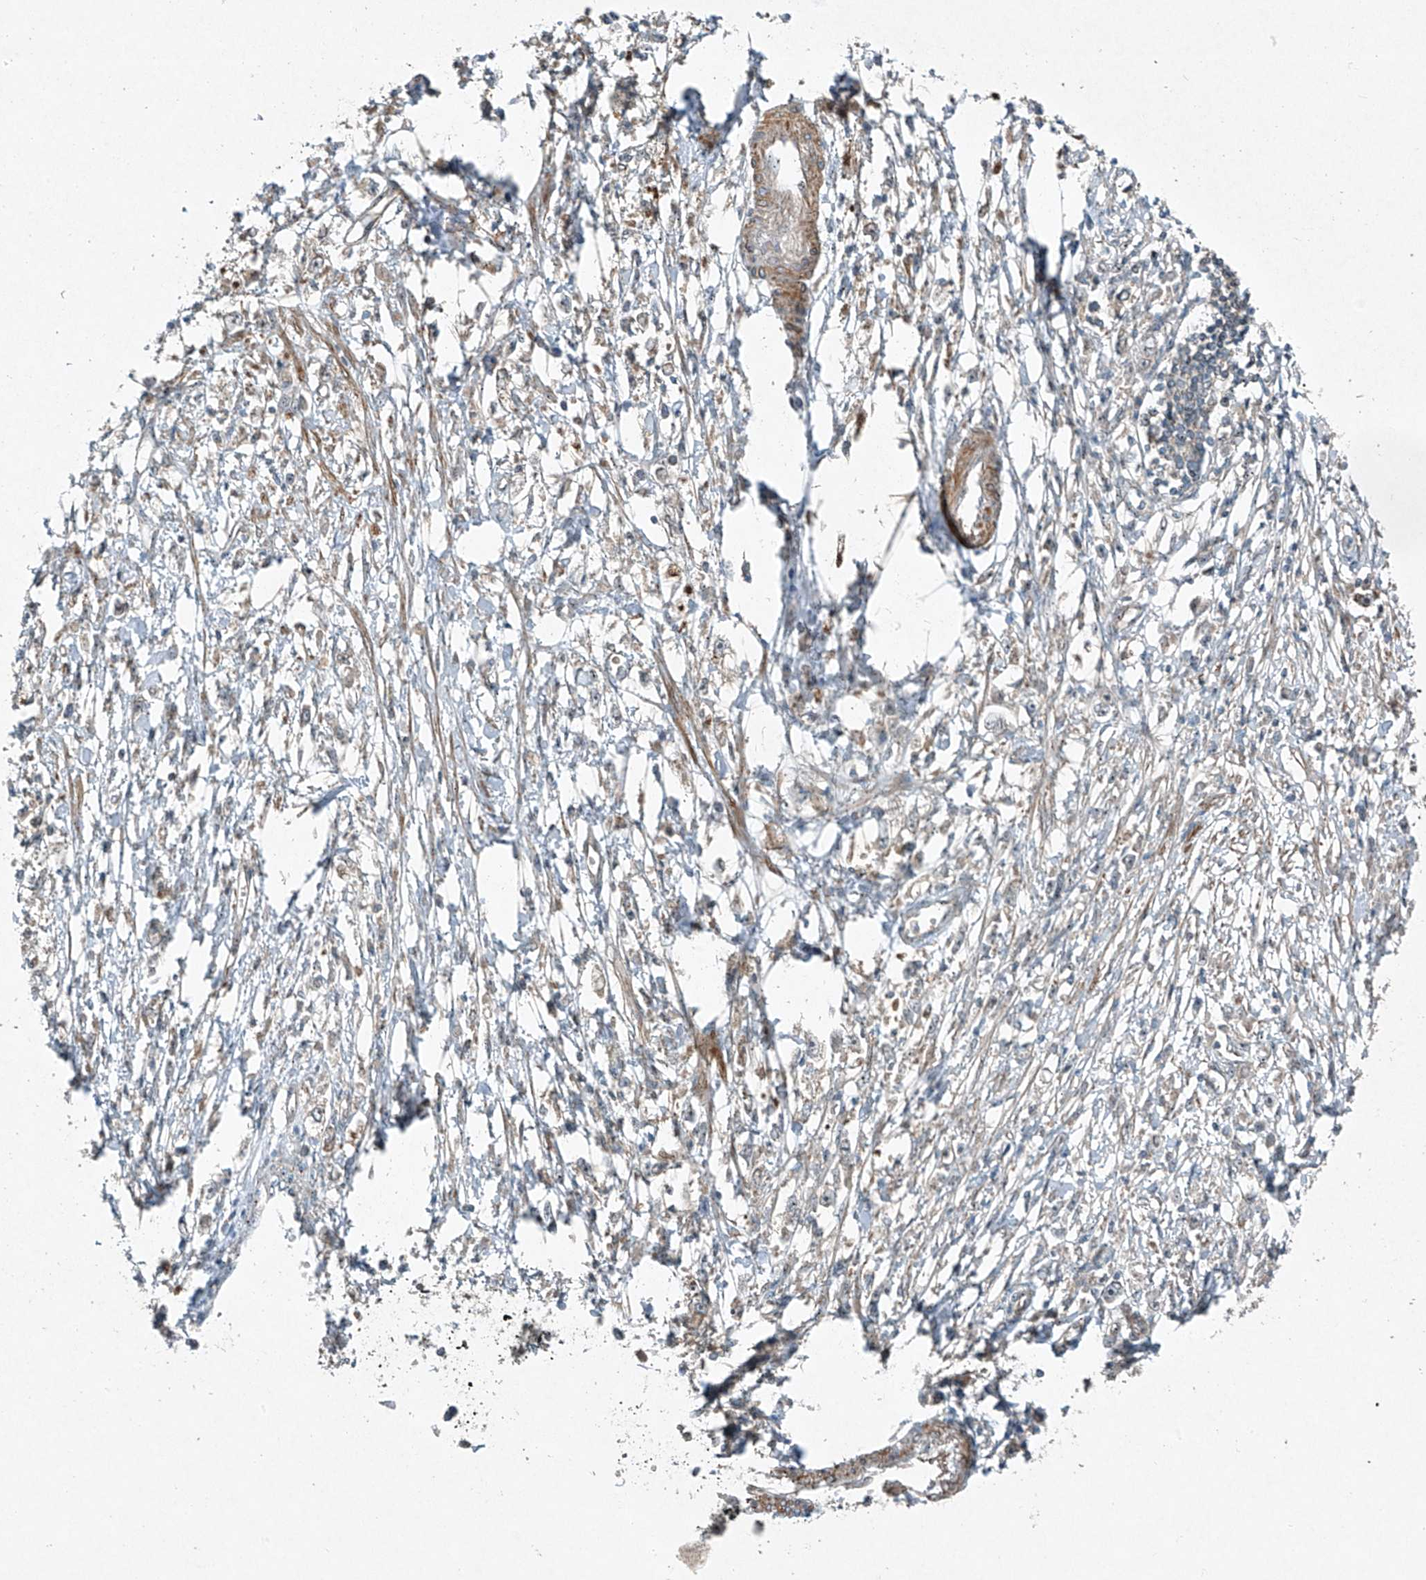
{"staining": {"intensity": "weak", "quantity": "25%-75%", "location": "cytoplasmic/membranous"}, "tissue": "stomach cancer", "cell_type": "Tumor cells", "image_type": "cancer", "snomed": [{"axis": "morphology", "description": "Adenocarcinoma, NOS"}, {"axis": "topography", "description": "Stomach"}], "caption": "A brown stain shows weak cytoplasmic/membranous positivity of a protein in adenocarcinoma (stomach) tumor cells.", "gene": "PPCS", "patient": {"sex": "female", "age": 59}}